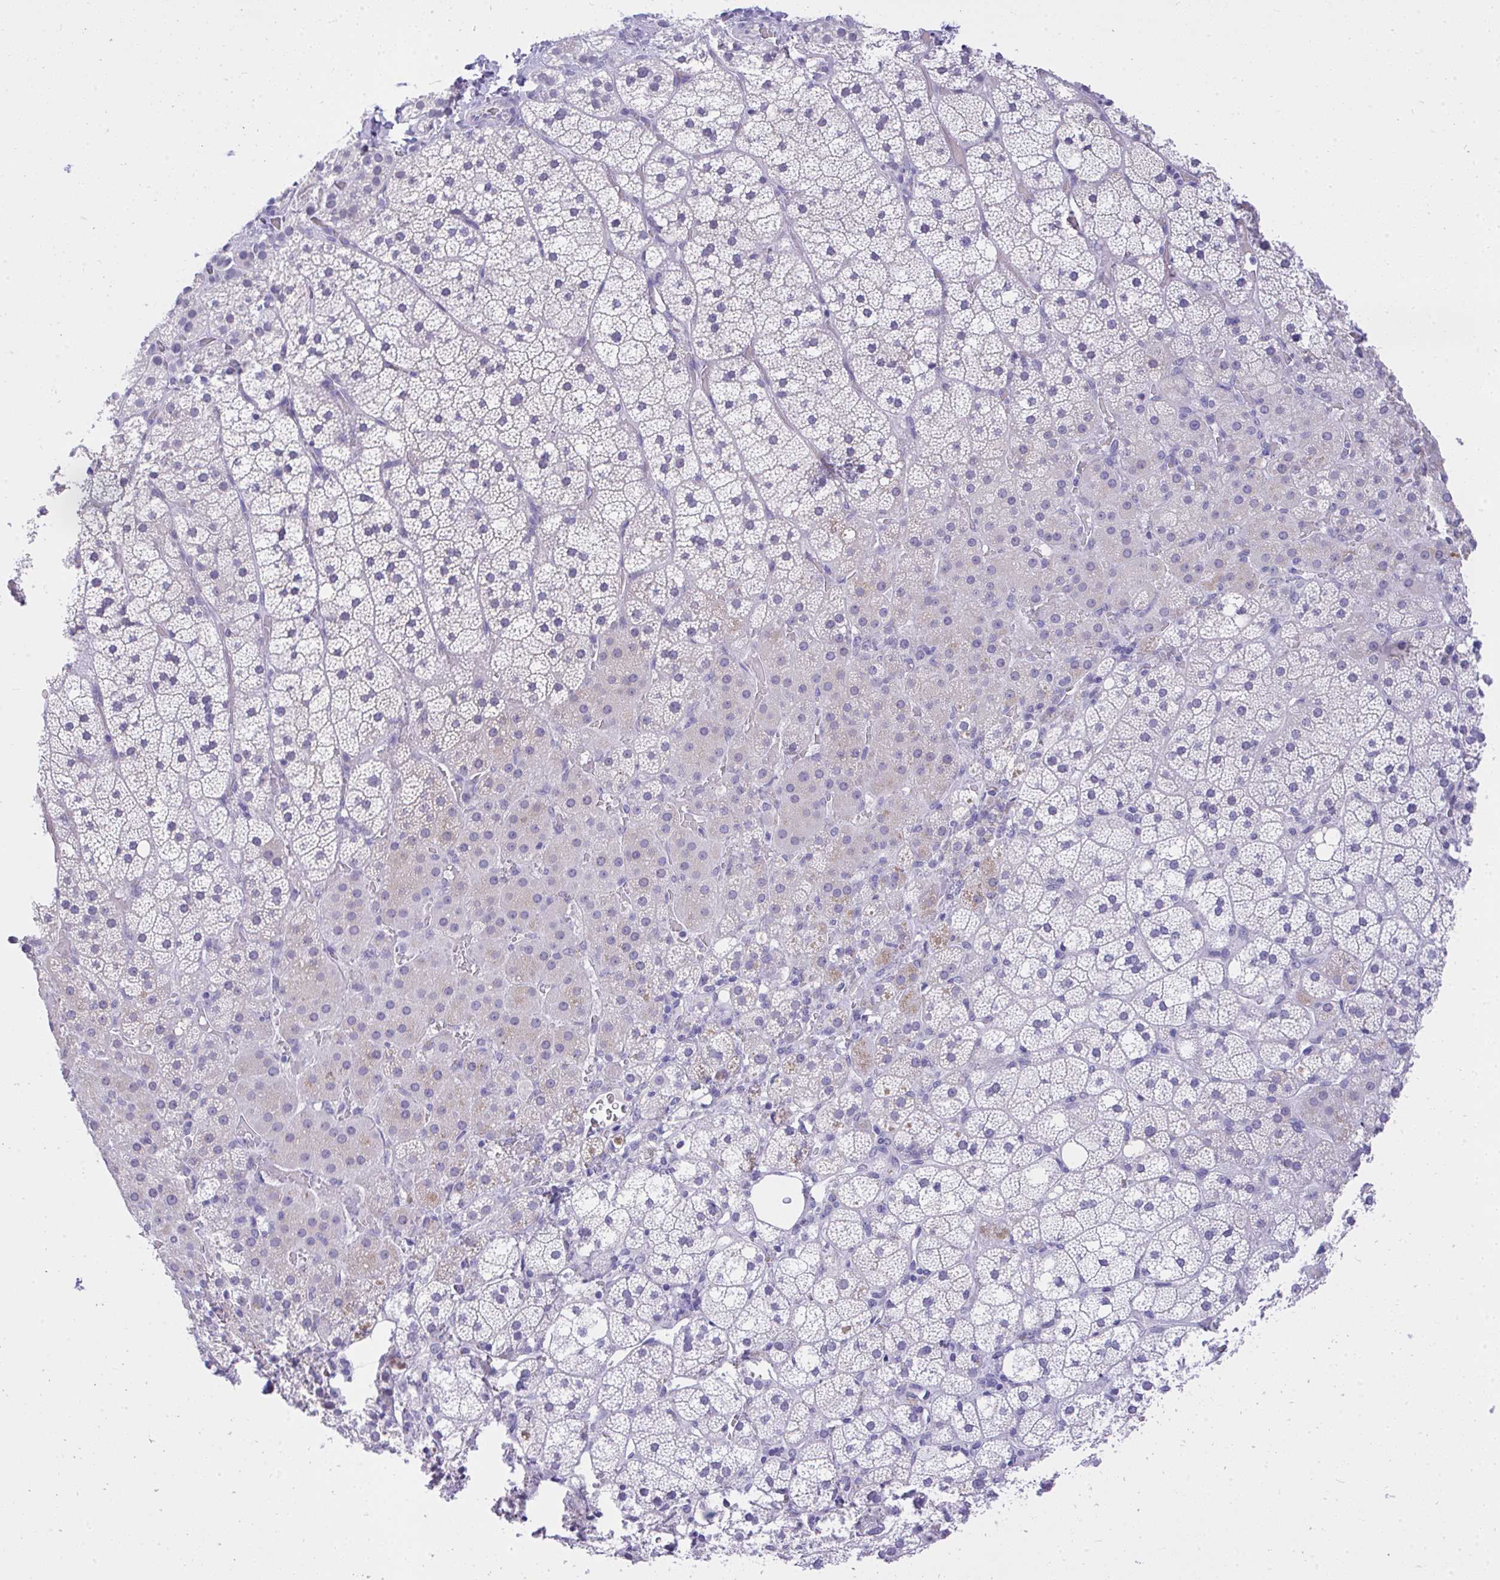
{"staining": {"intensity": "moderate", "quantity": "<25%", "location": "cytoplasmic/membranous"}, "tissue": "adrenal gland", "cell_type": "Glandular cells", "image_type": "normal", "snomed": [{"axis": "morphology", "description": "Normal tissue, NOS"}, {"axis": "topography", "description": "Adrenal gland"}], "caption": "IHC image of benign human adrenal gland stained for a protein (brown), which shows low levels of moderate cytoplasmic/membranous expression in approximately <25% of glandular cells.", "gene": "MS4A12", "patient": {"sex": "male", "age": 53}}